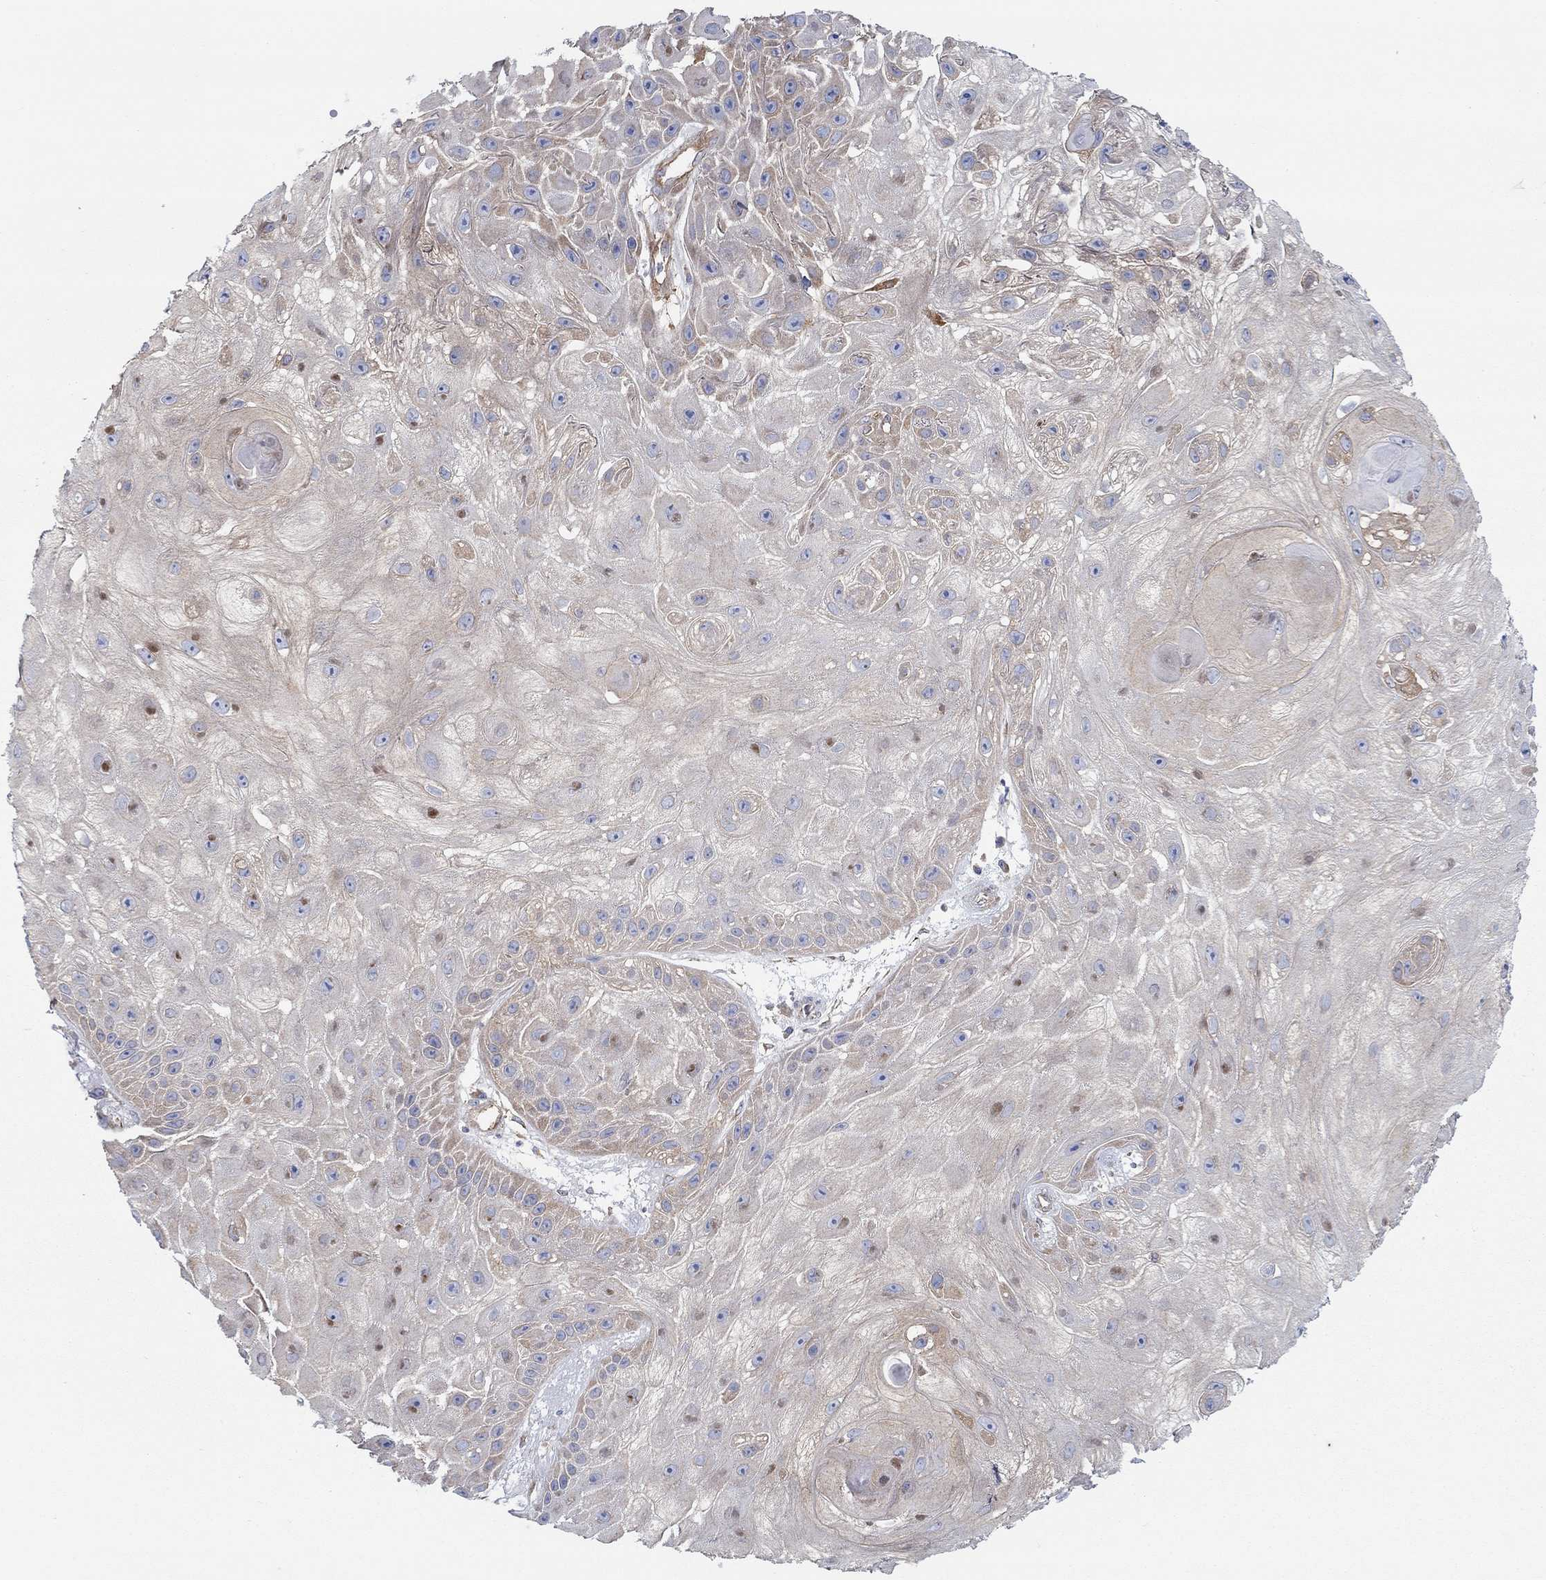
{"staining": {"intensity": "moderate", "quantity": "25%-75%", "location": "cytoplasmic/membranous"}, "tissue": "skin cancer", "cell_type": "Tumor cells", "image_type": "cancer", "snomed": [{"axis": "morphology", "description": "Normal tissue, NOS"}, {"axis": "morphology", "description": "Squamous cell carcinoma, NOS"}, {"axis": "topography", "description": "Skin"}], "caption": "DAB immunohistochemical staining of human skin cancer reveals moderate cytoplasmic/membranous protein expression in about 25%-75% of tumor cells. Nuclei are stained in blue.", "gene": "SPAG9", "patient": {"sex": "male", "age": 79}}